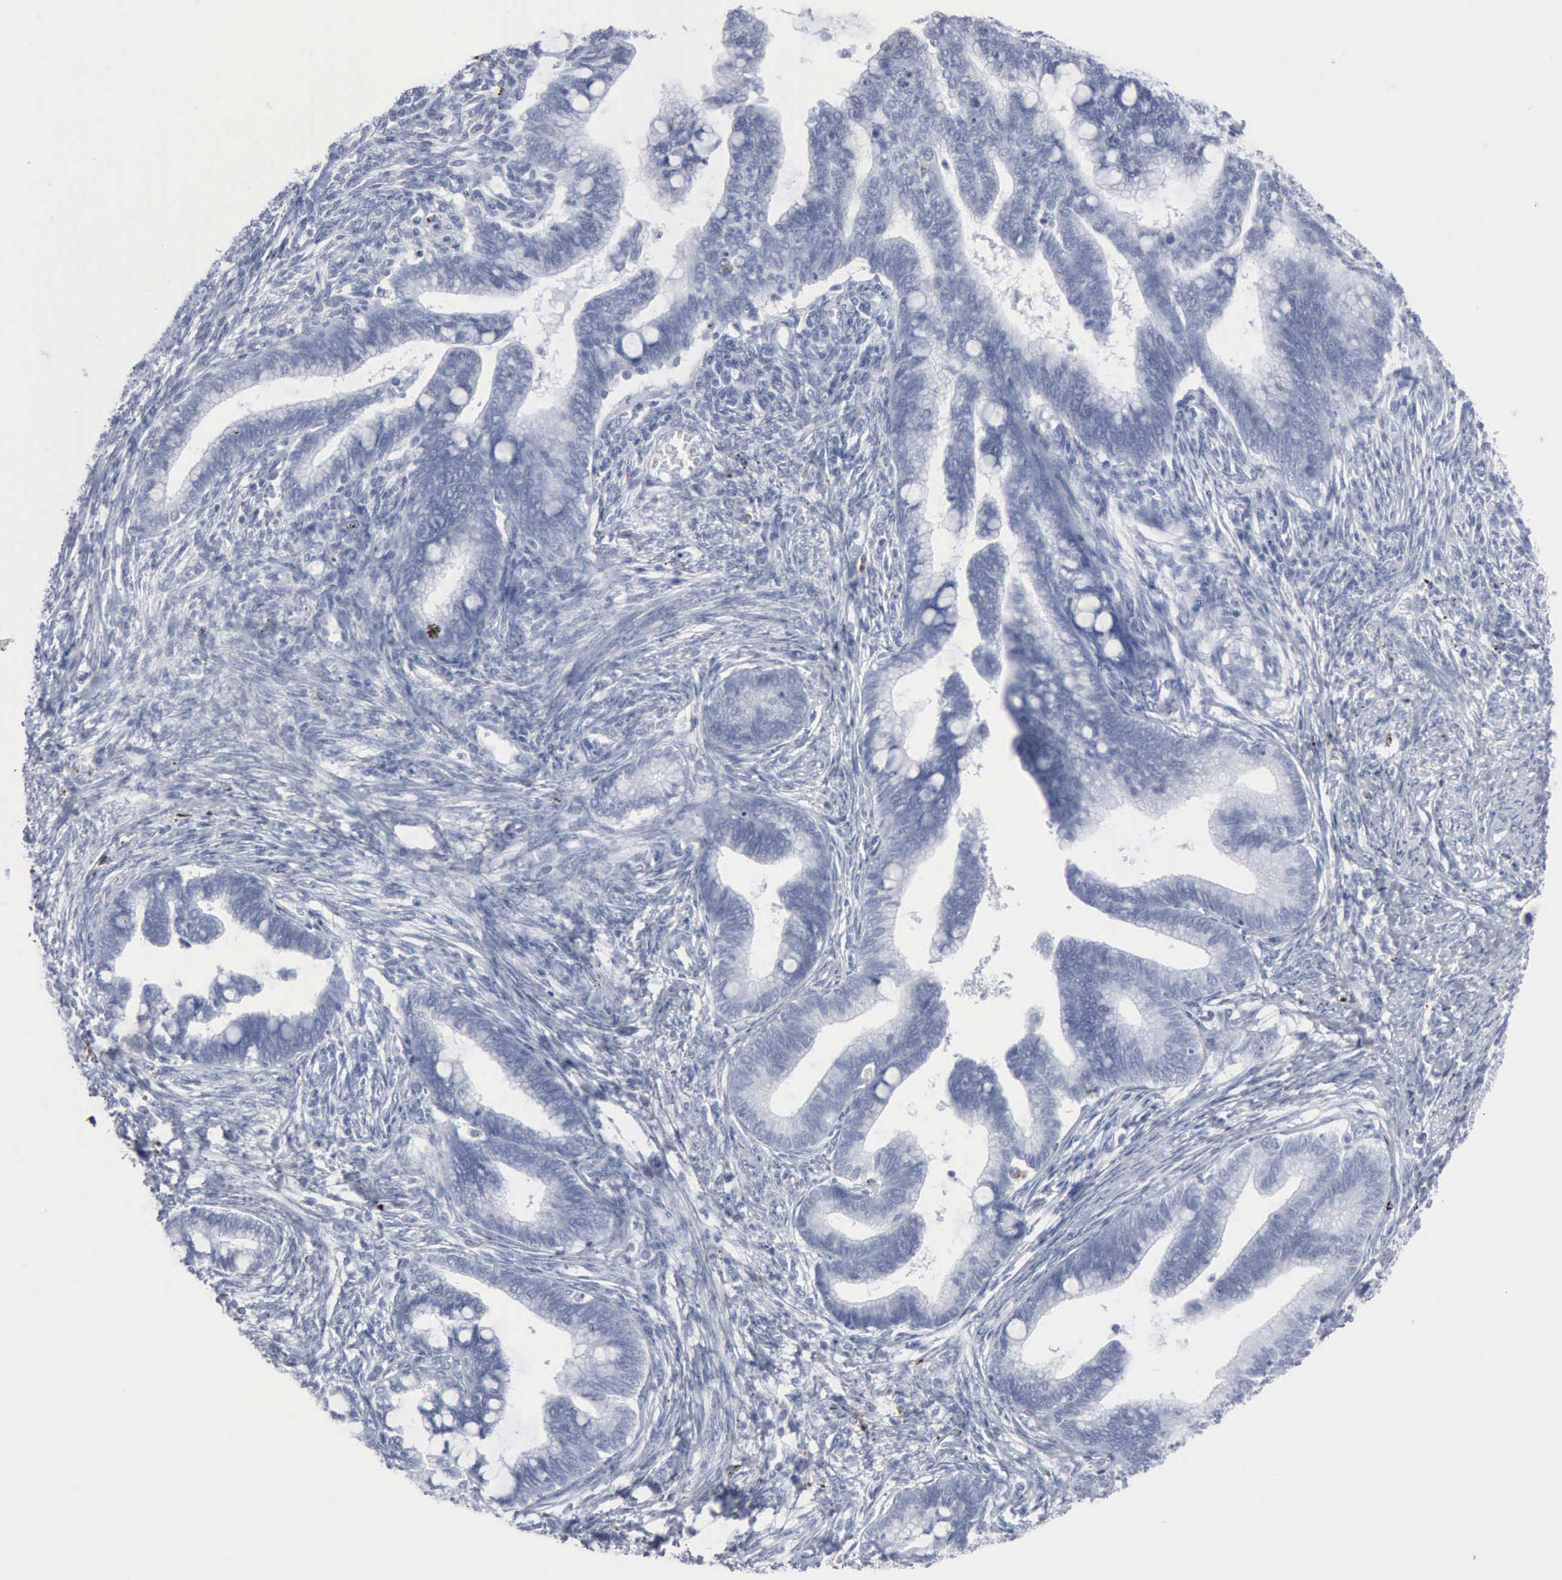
{"staining": {"intensity": "negative", "quantity": "none", "location": "none"}, "tissue": "cervical cancer", "cell_type": "Tumor cells", "image_type": "cancer", "snomed": [{"axis": "morphology", "description": "Adenocarcinoma, NOS"}, {"axis": "topography", "description": "Cervix"}], "caption": "Immunohistochemistry (IHC) photomicrograph of human cervical cancer (adenocarcinoma) stained for a protein (brown), which shows no expression in tumor cells.", "gene": "GLA", "patient": {"sex": "female", "age": 36}}